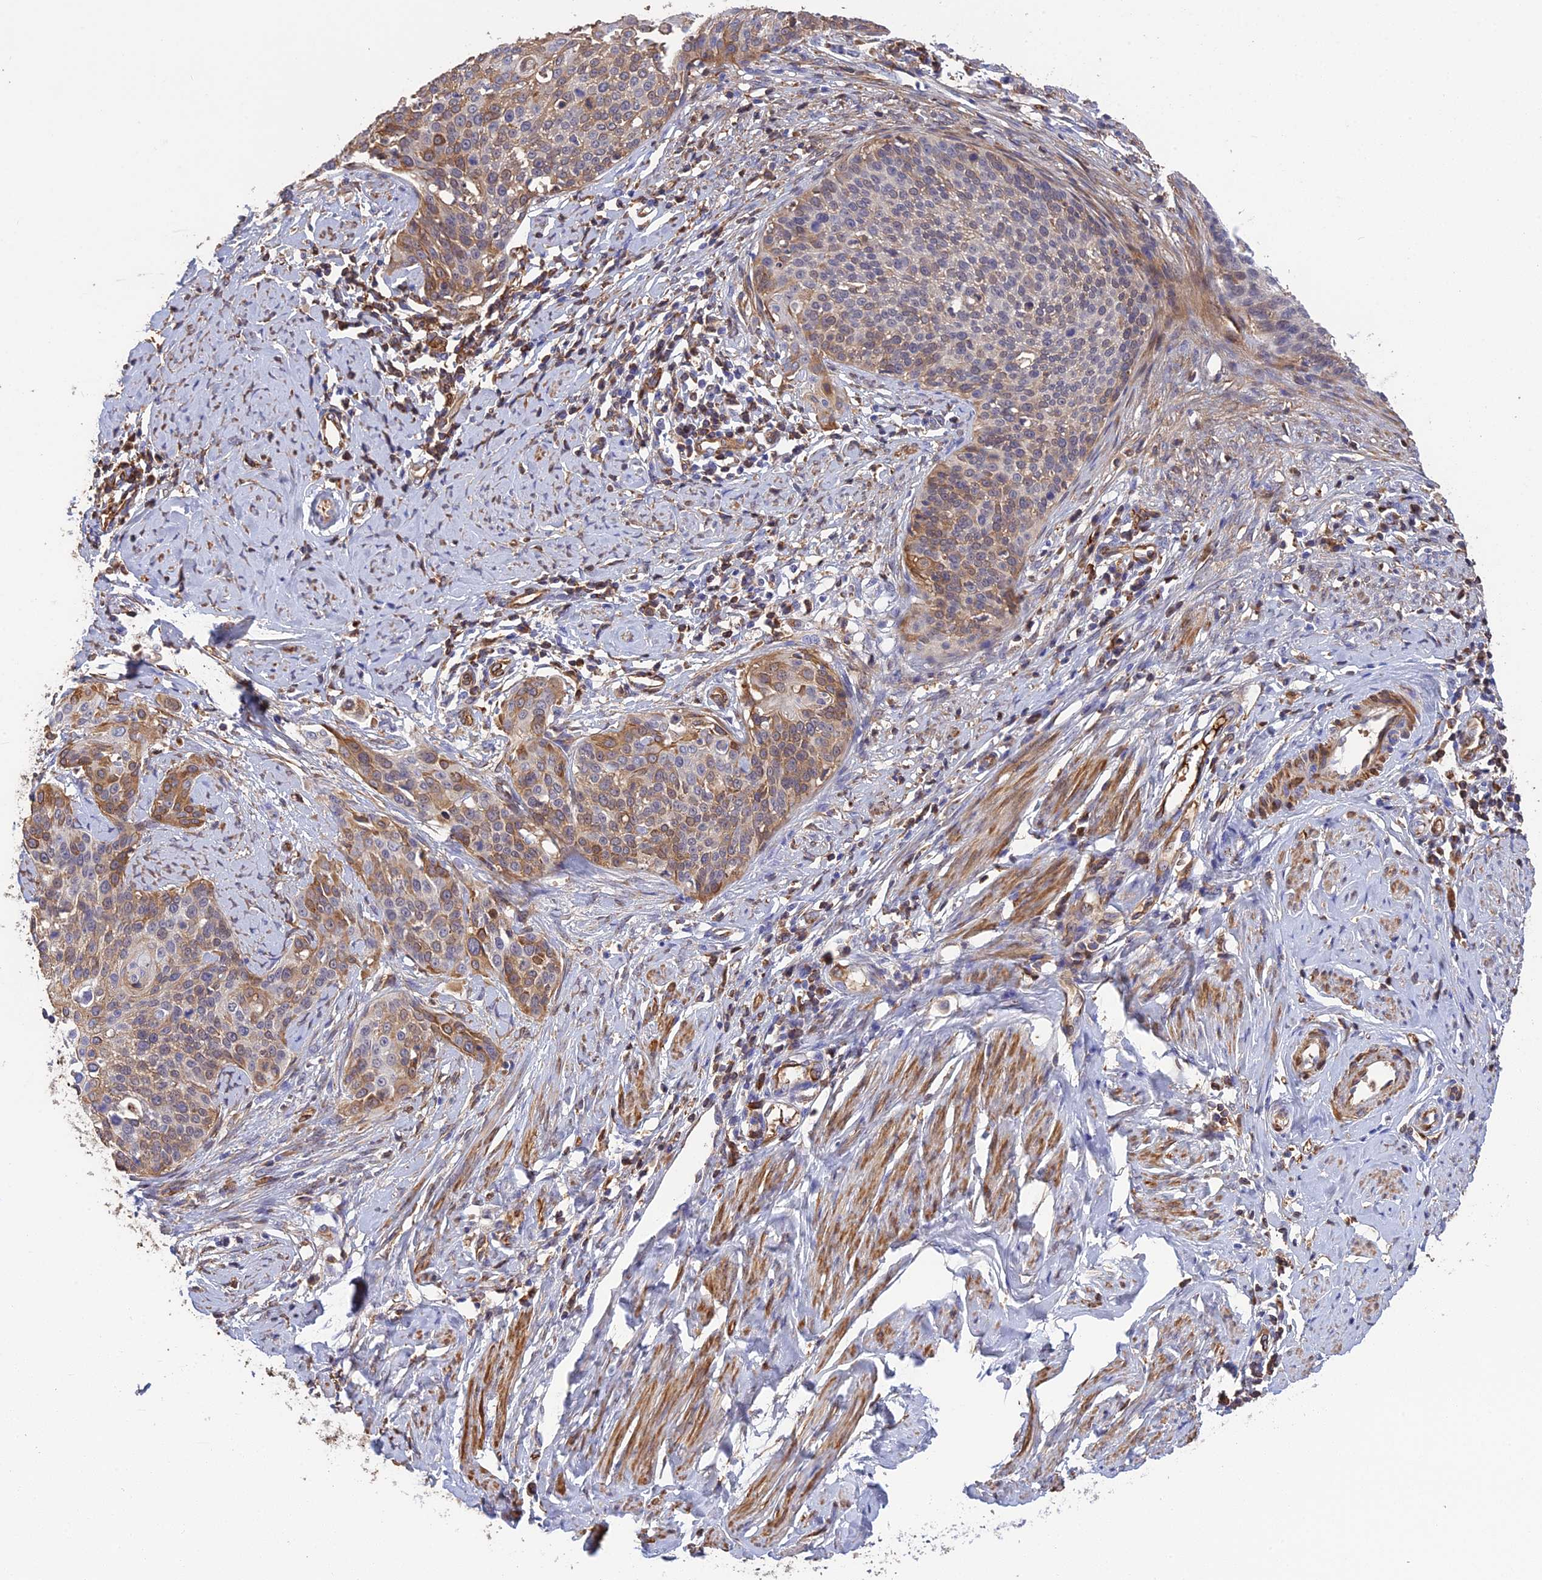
{"staining": {"intensity": "moderate", "quantity": "<25%", "location": "cytoplasmic/membranous"}, "tissue": "cervical cancer", "cell_type": "Tumor cells", "image_type": "cancer", "snomed": [{"axis": "morphology", "description": "Squamous cell carcinoma, NOS"}, {"axis": "topography", "description": "Cervix"}], "caption": "Squamous cell carcinoma (cervical) stained with DAB IHC shows low levels of moderate cytoplasmic/membranous expression in about <25% of tumor cells.", "gene": "PZP", "patient": {"sex": "female", "age": 44}}